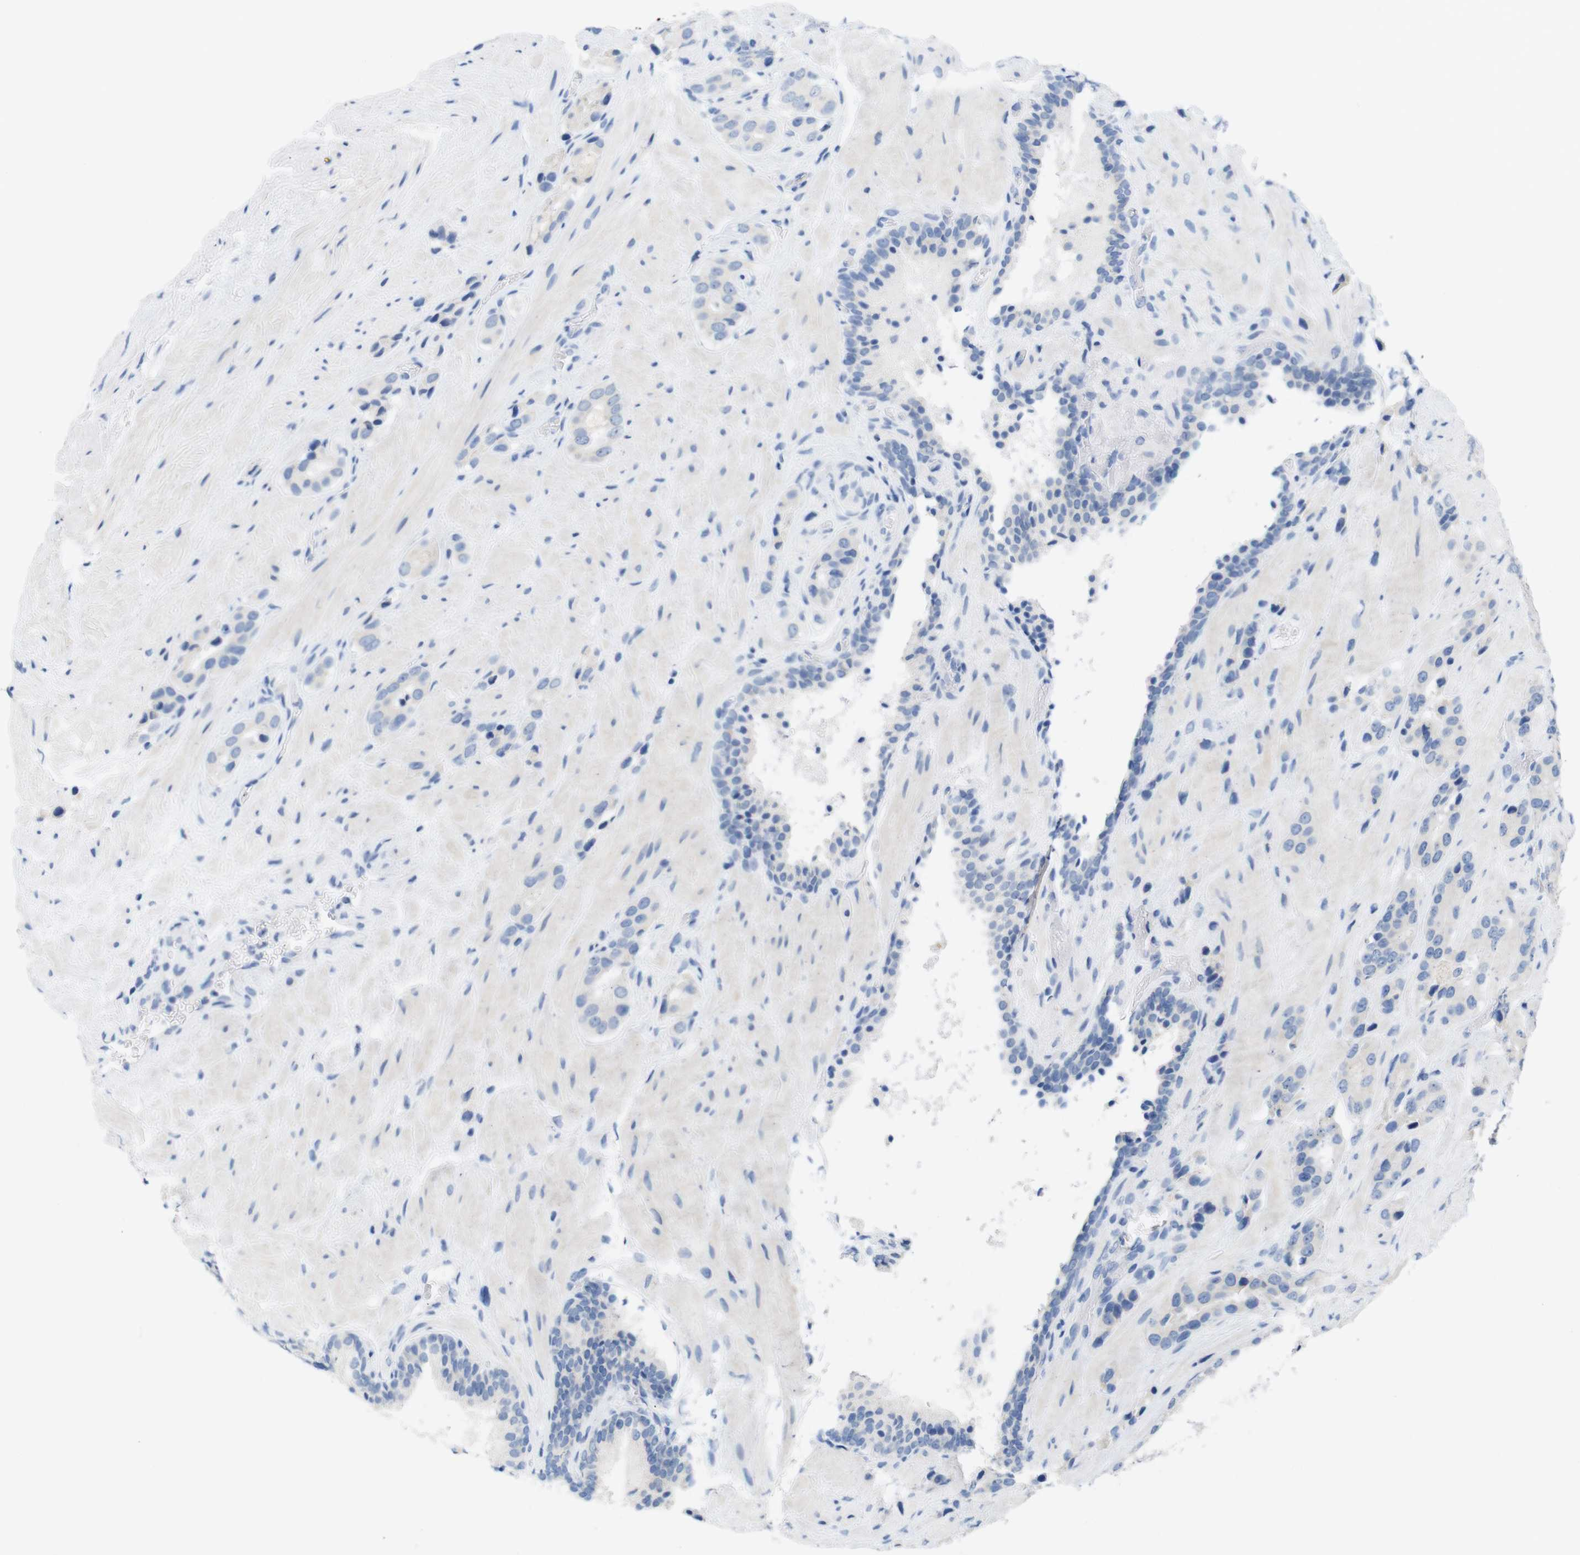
{"staining": {"intensity": "negative", "quantity": "none", "location": "none"}, "tissue": "prostate cancer", "cell_type": "Tumor cells", "image_type": "cancer", "snomed": [{"axis": "morphology", "description": "Adenocarcinoma, High grade"}, {"axis": "topography", "description": "Prostate"}], "caption": "IHC photomicrograph of neoplastic tissue: human high-grade adenocarcinoma (prostate) stained with DAB shows no significant protein staining in tumor cells.", "gene": "LAG3", "patient": {"sex": "male", "age": 64}}